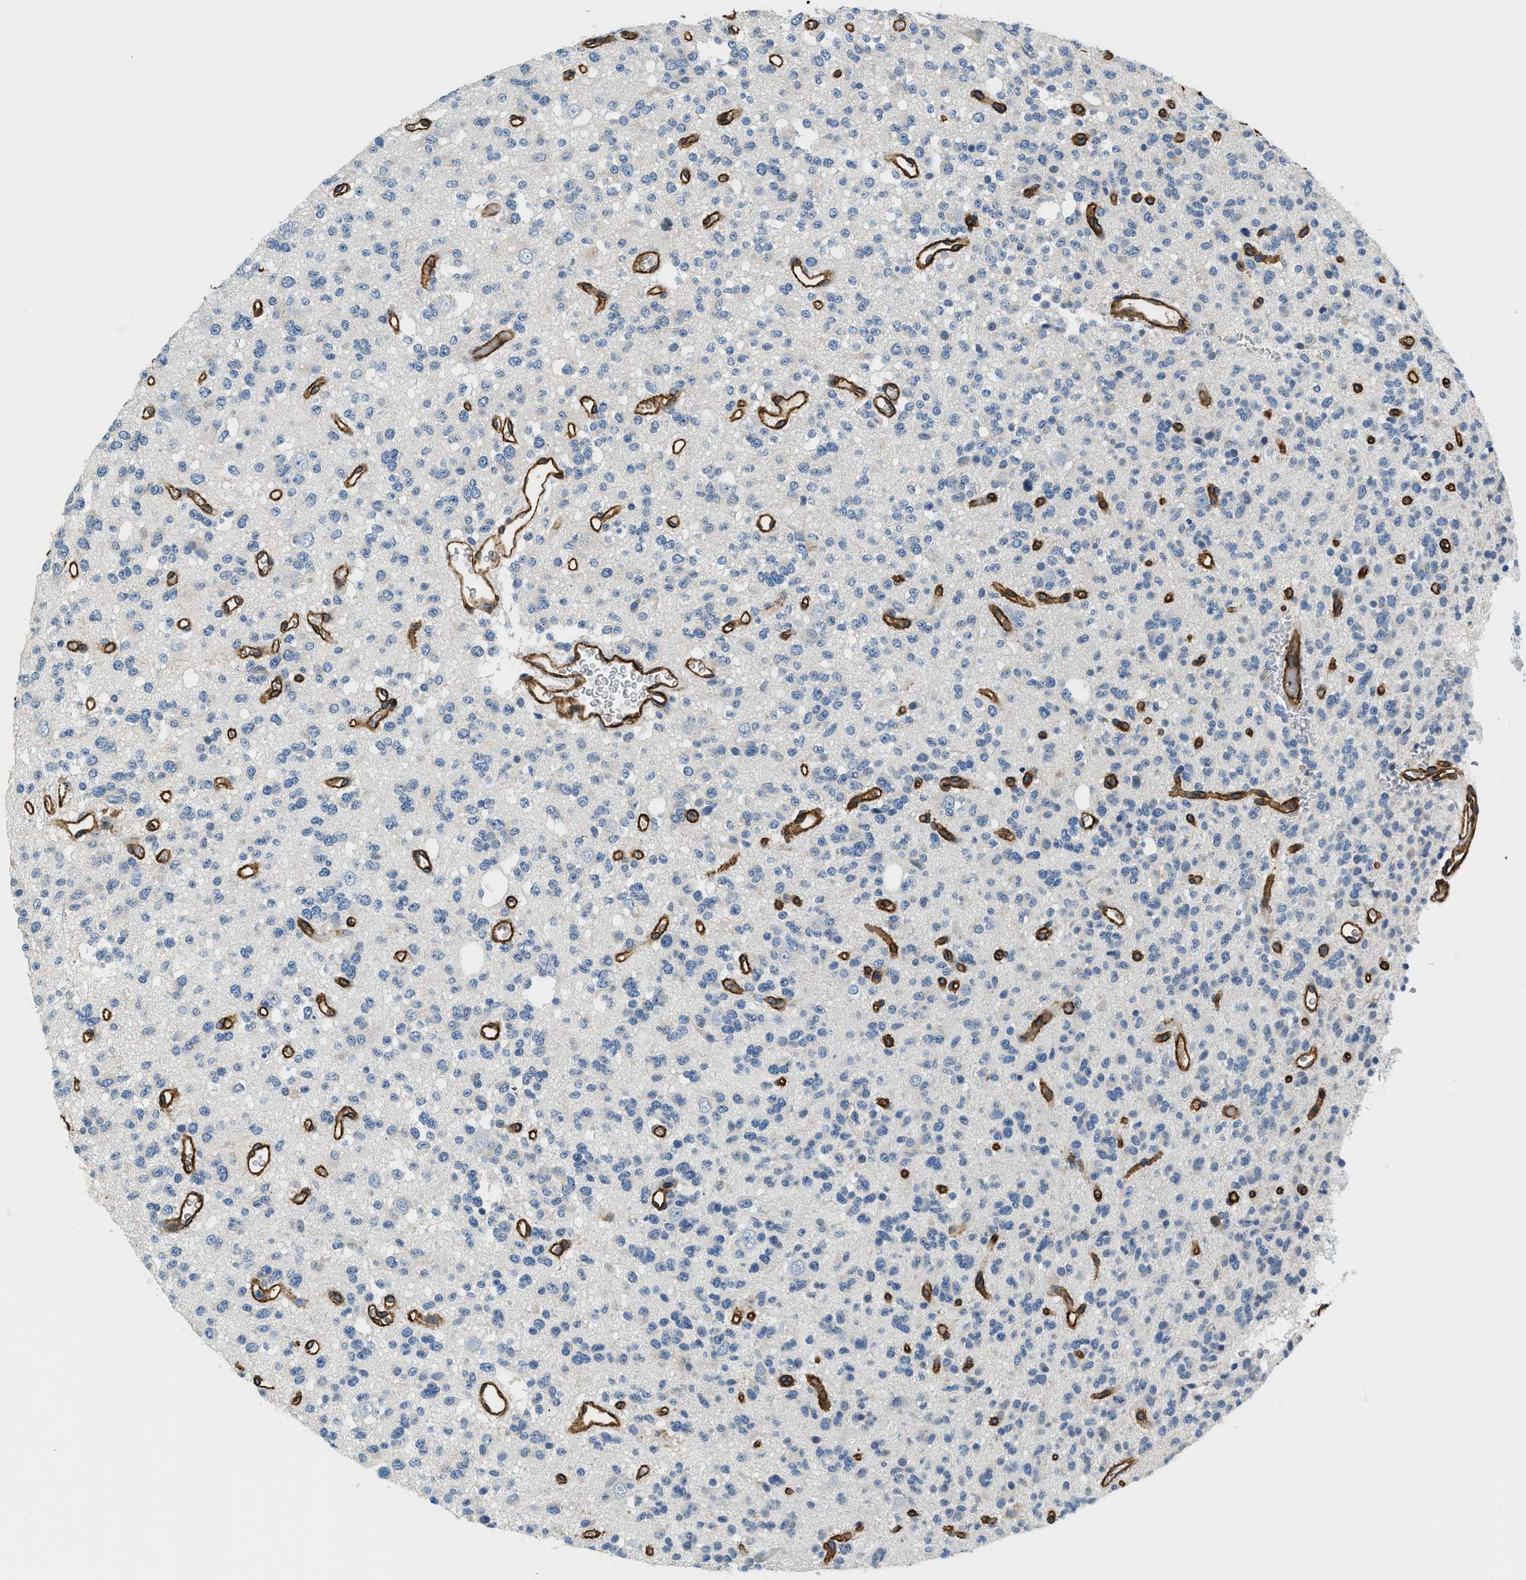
{"staining": {"intensity": "negative", "quantity": "none", "location": "none"}, "tissue": "glioma", "cell_type": "Tumor cells", "image_type": "cancer", "snomed": [{"axis": "morphology", "description": "Glioma, malignant, Low grade"}, {"axis": "topography", "description": "Brain"}], "caption": "IHC of human malignant glioma (low-grade) shows no positivity in tumor cells. Nuclei are stained in blue.", "gene": "TMEM43", "patient": {"sex": "male", "age": 38}}